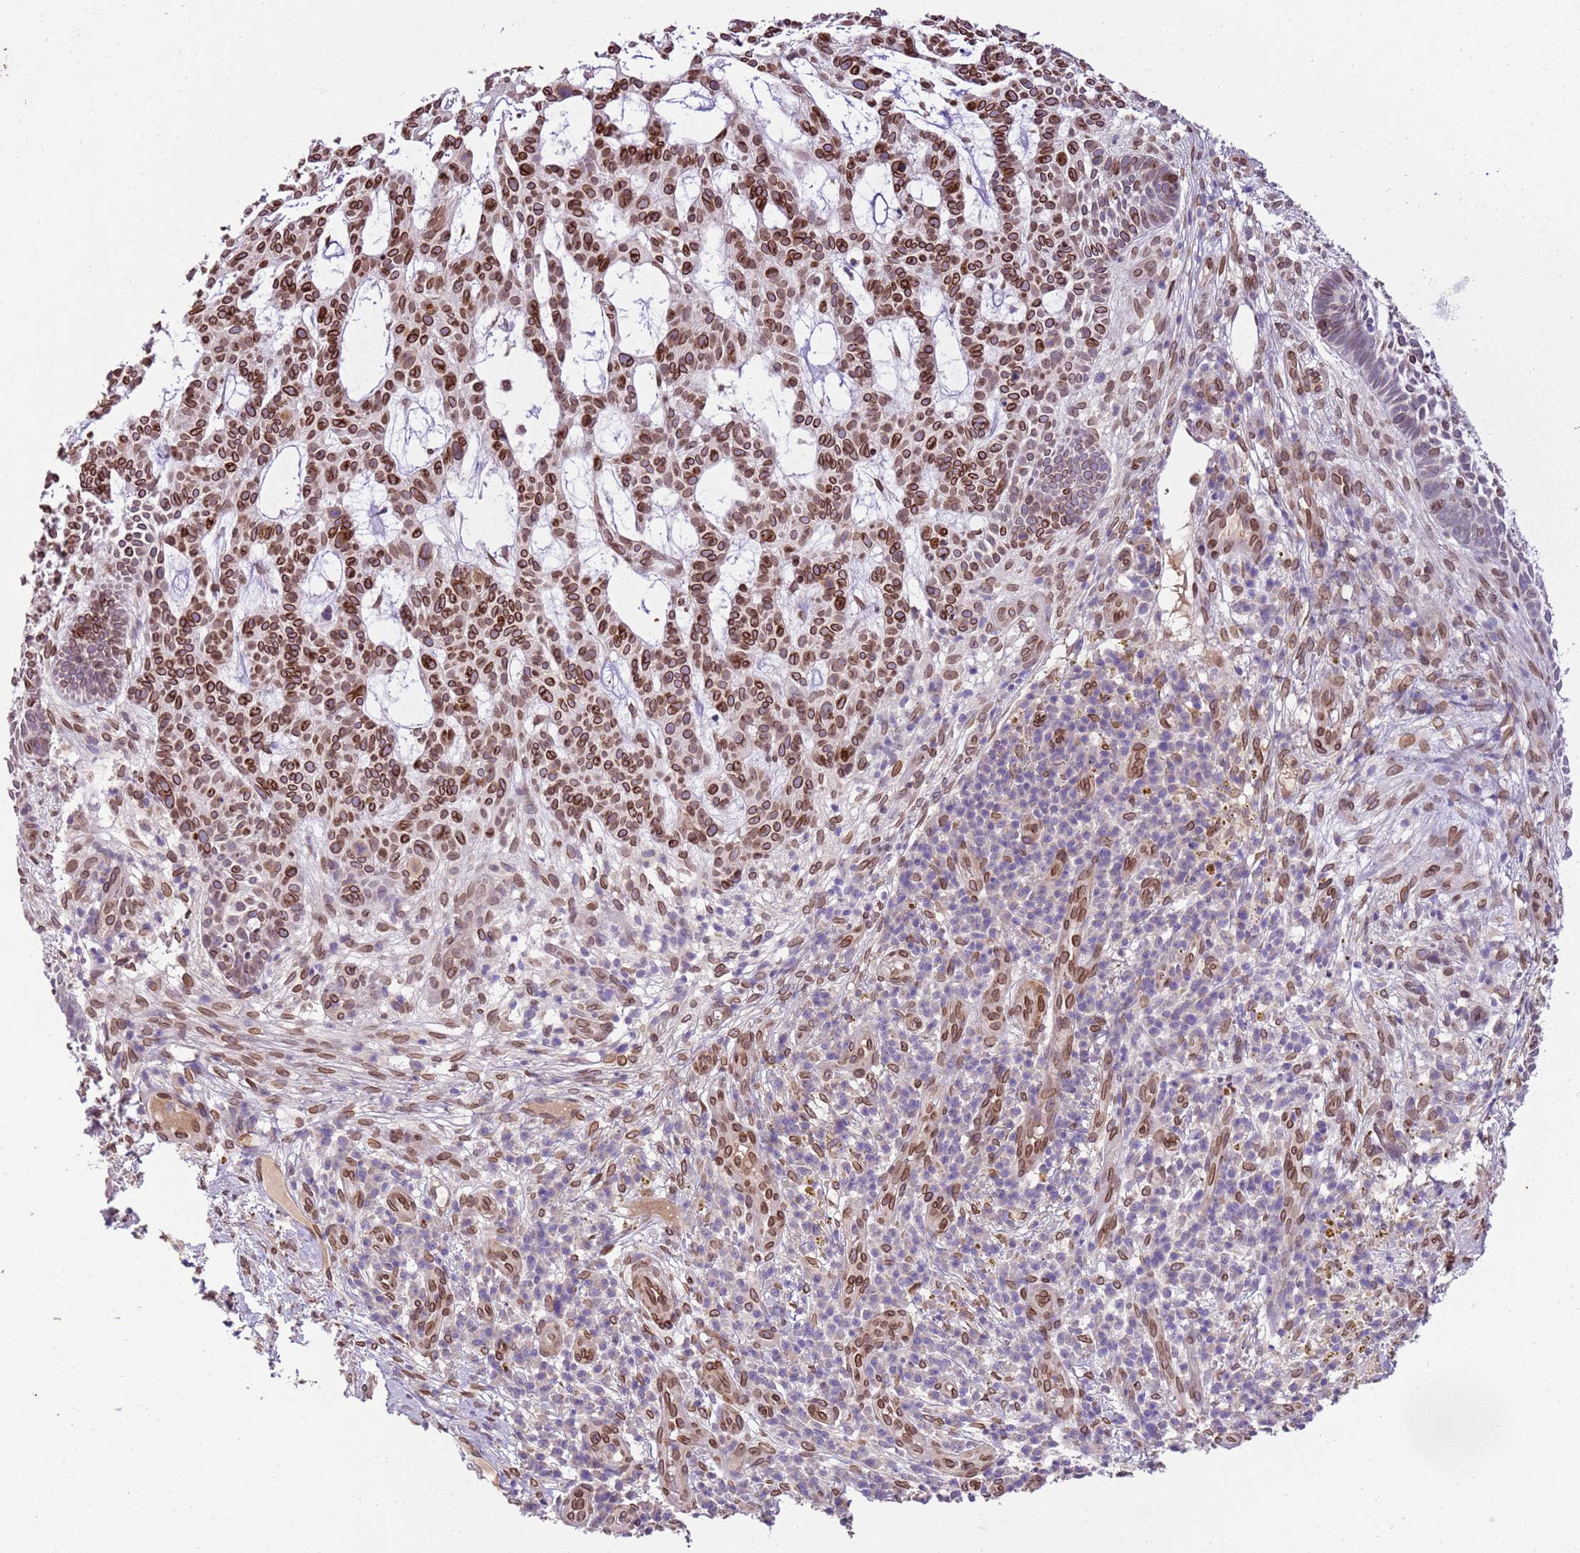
{"staining": {"intensity": "strong", "quantity": ">75%", "location": "cytoplasmic/membranous,nuclear"}, "tissue": "skin cancer", "cell_type": "Tumor cells", "image_type": "cancer", "snomed": [{"axis": "morphology", "description": "Basal cell carcinoma"}, {"axis": "topography", "description": "Skin"}], "caption": "The image exhibits staining of skin cancer (basal cell carcinoma), revealing strong cytoplasmic/membranous and nuclear protein expression (brown color) within tumor cells.", "gene": "TMEM47", "patient": {"sex": "male", "age": 89}}